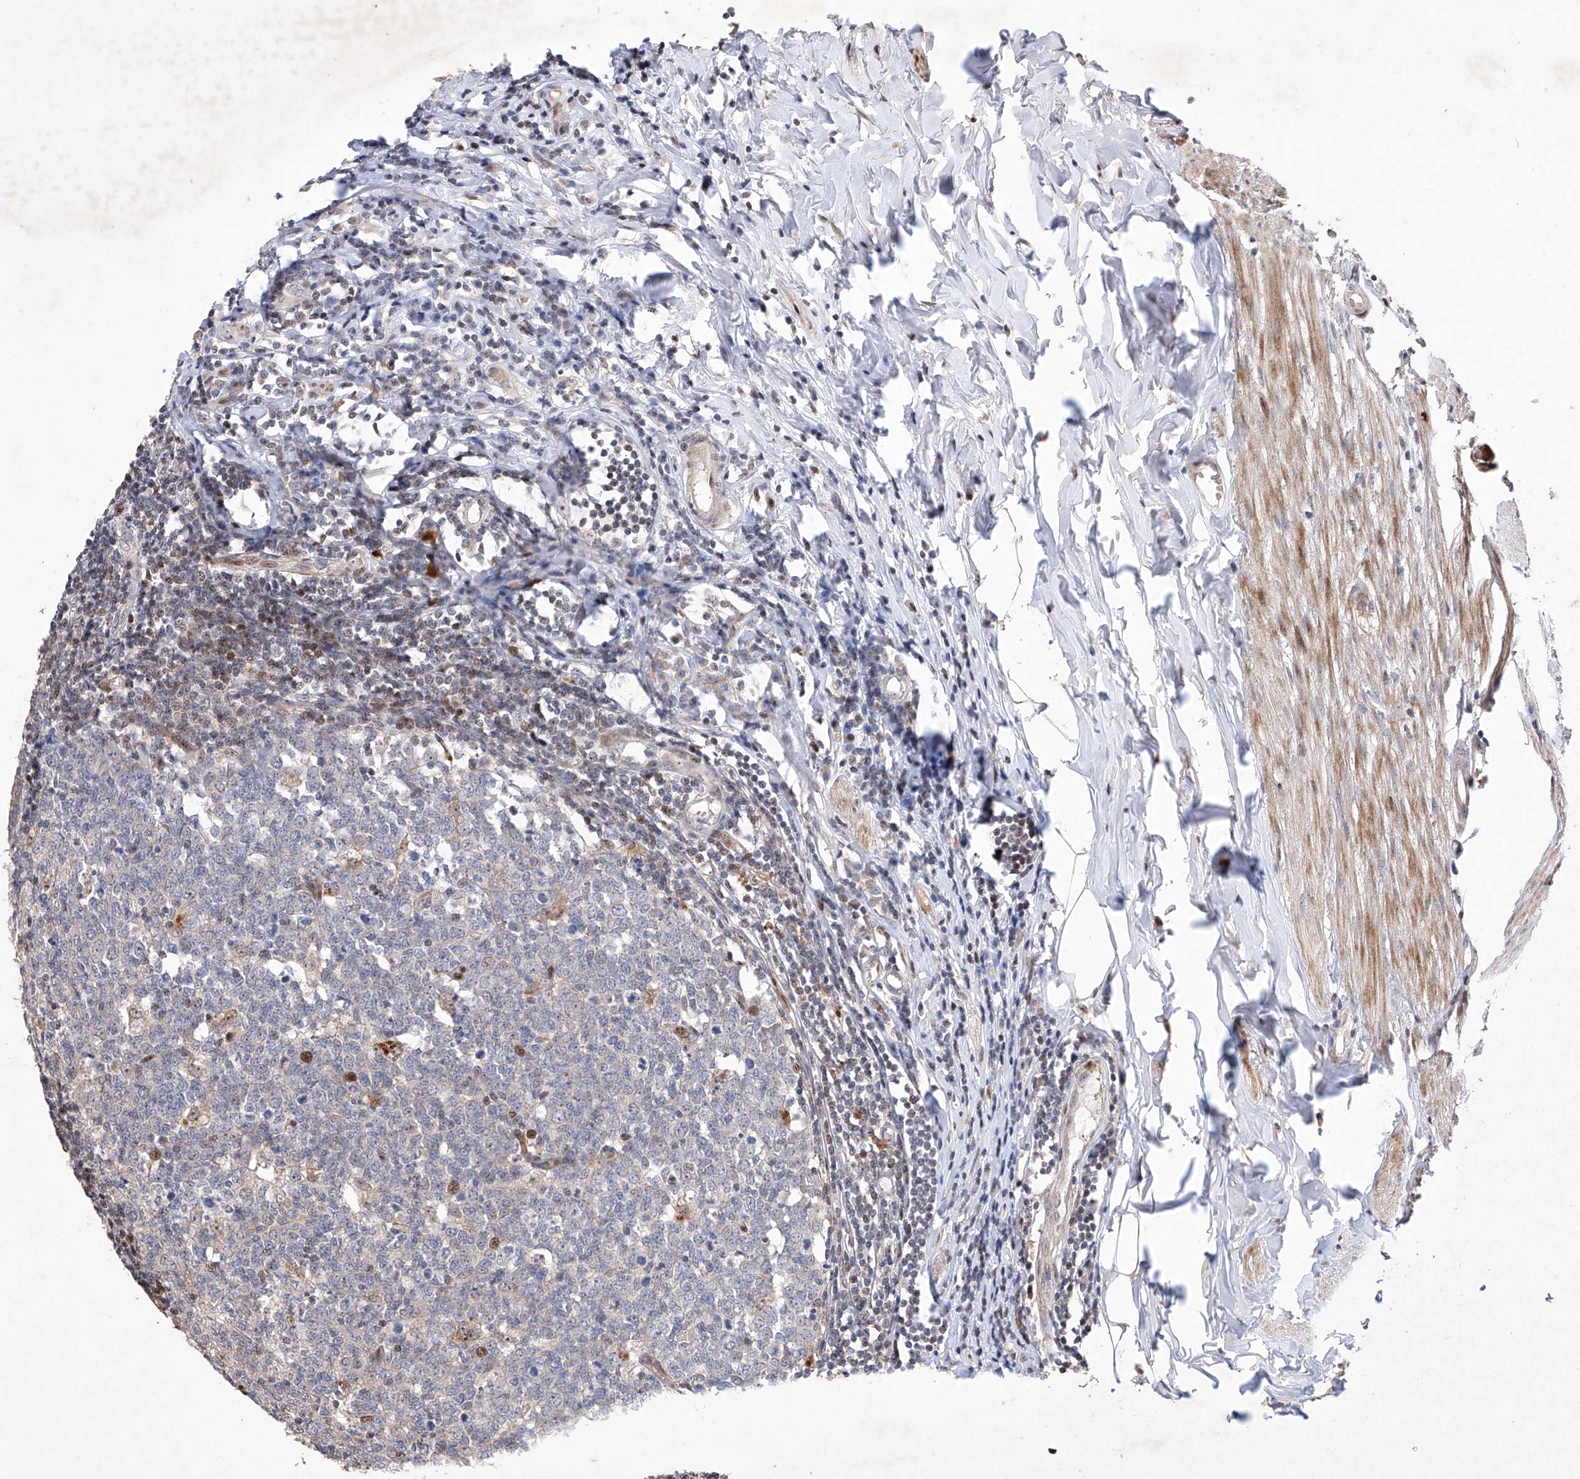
{"staining": {"intensity": "weak", "quantity": "25%-75%", "location": "cytoplasmic/membranous"}, "tissue": "appendix", "cell_type": "Glandular cells", "image_type": "normal", "snomed": [{"axis": "morphology", "description": "Normal tissue, NOS"}, {"axis": "topography", "description": "Appendix"}], "caption": "High-power microscopy captured an IHC histopathology image of benign appendix, revealing weak cytoplasmic/membranous positivity in about 25%-75% of glandular cells. The staining was performed using DAB (3,3'-diaminobenzidine), with brown indicating positive protein expression. Nuclei are stained blue with hematoxylin.", "gene": "AFG1L", "patient": {"sex": "female", "age": 54}}